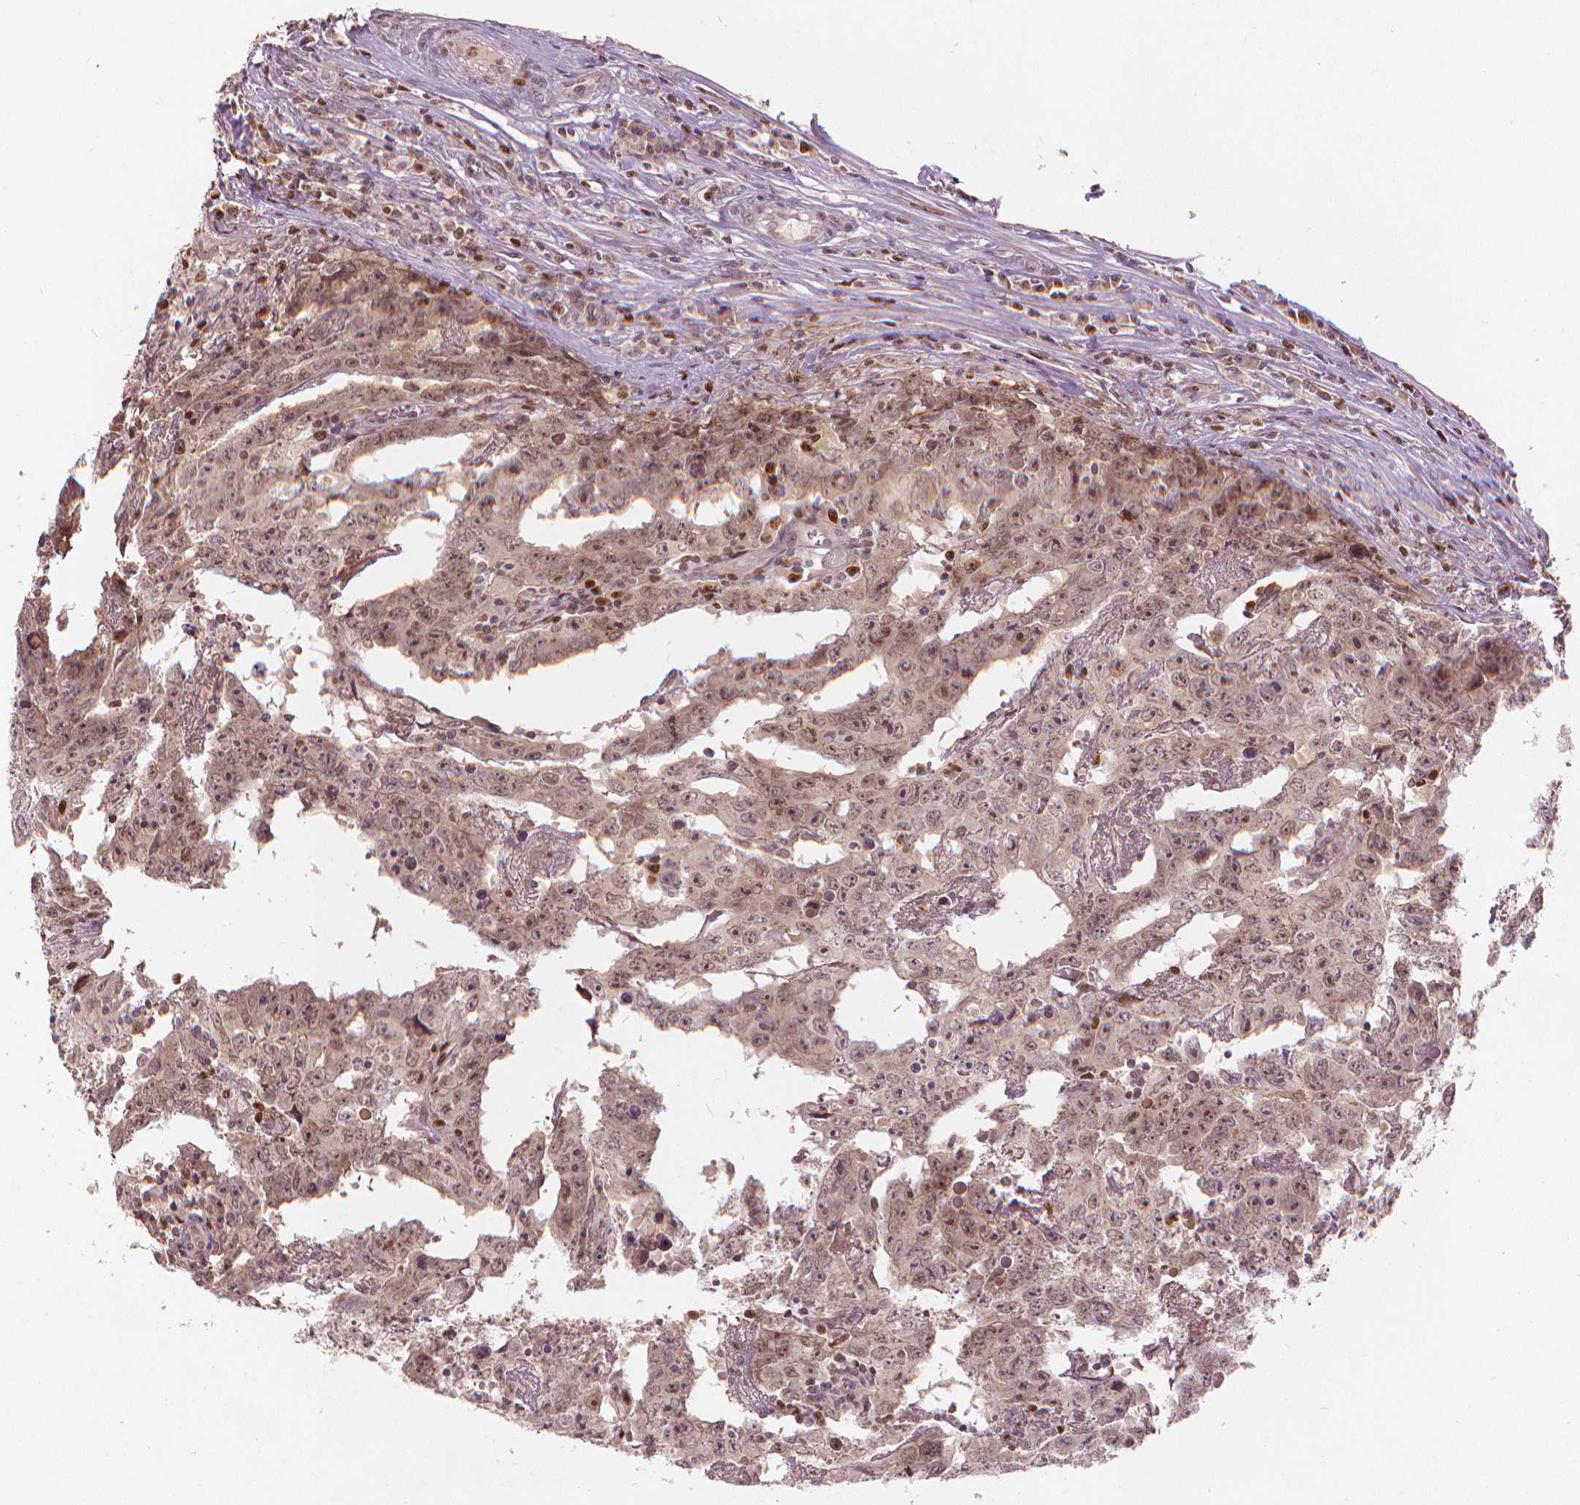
{"staining": {"intensity": "moderate", "quantity": "25%-75%", "location": "nuclear"}, "tissue": "testis cancer", "cell_type": "Tumor cells", "image_type": "cancer", "snomed": [{"axis": "morphology", "description": "Carcinoma, Embryonal, NOS"}, {"axis": "topography", "description": "Testis"}], "caption": "Human embryonal carcinoma (testis) stained with a protein marker displays moderate staining in tumor cells.", "gene": "NSD2", "patient": {"sex": "male", "age": 22}}